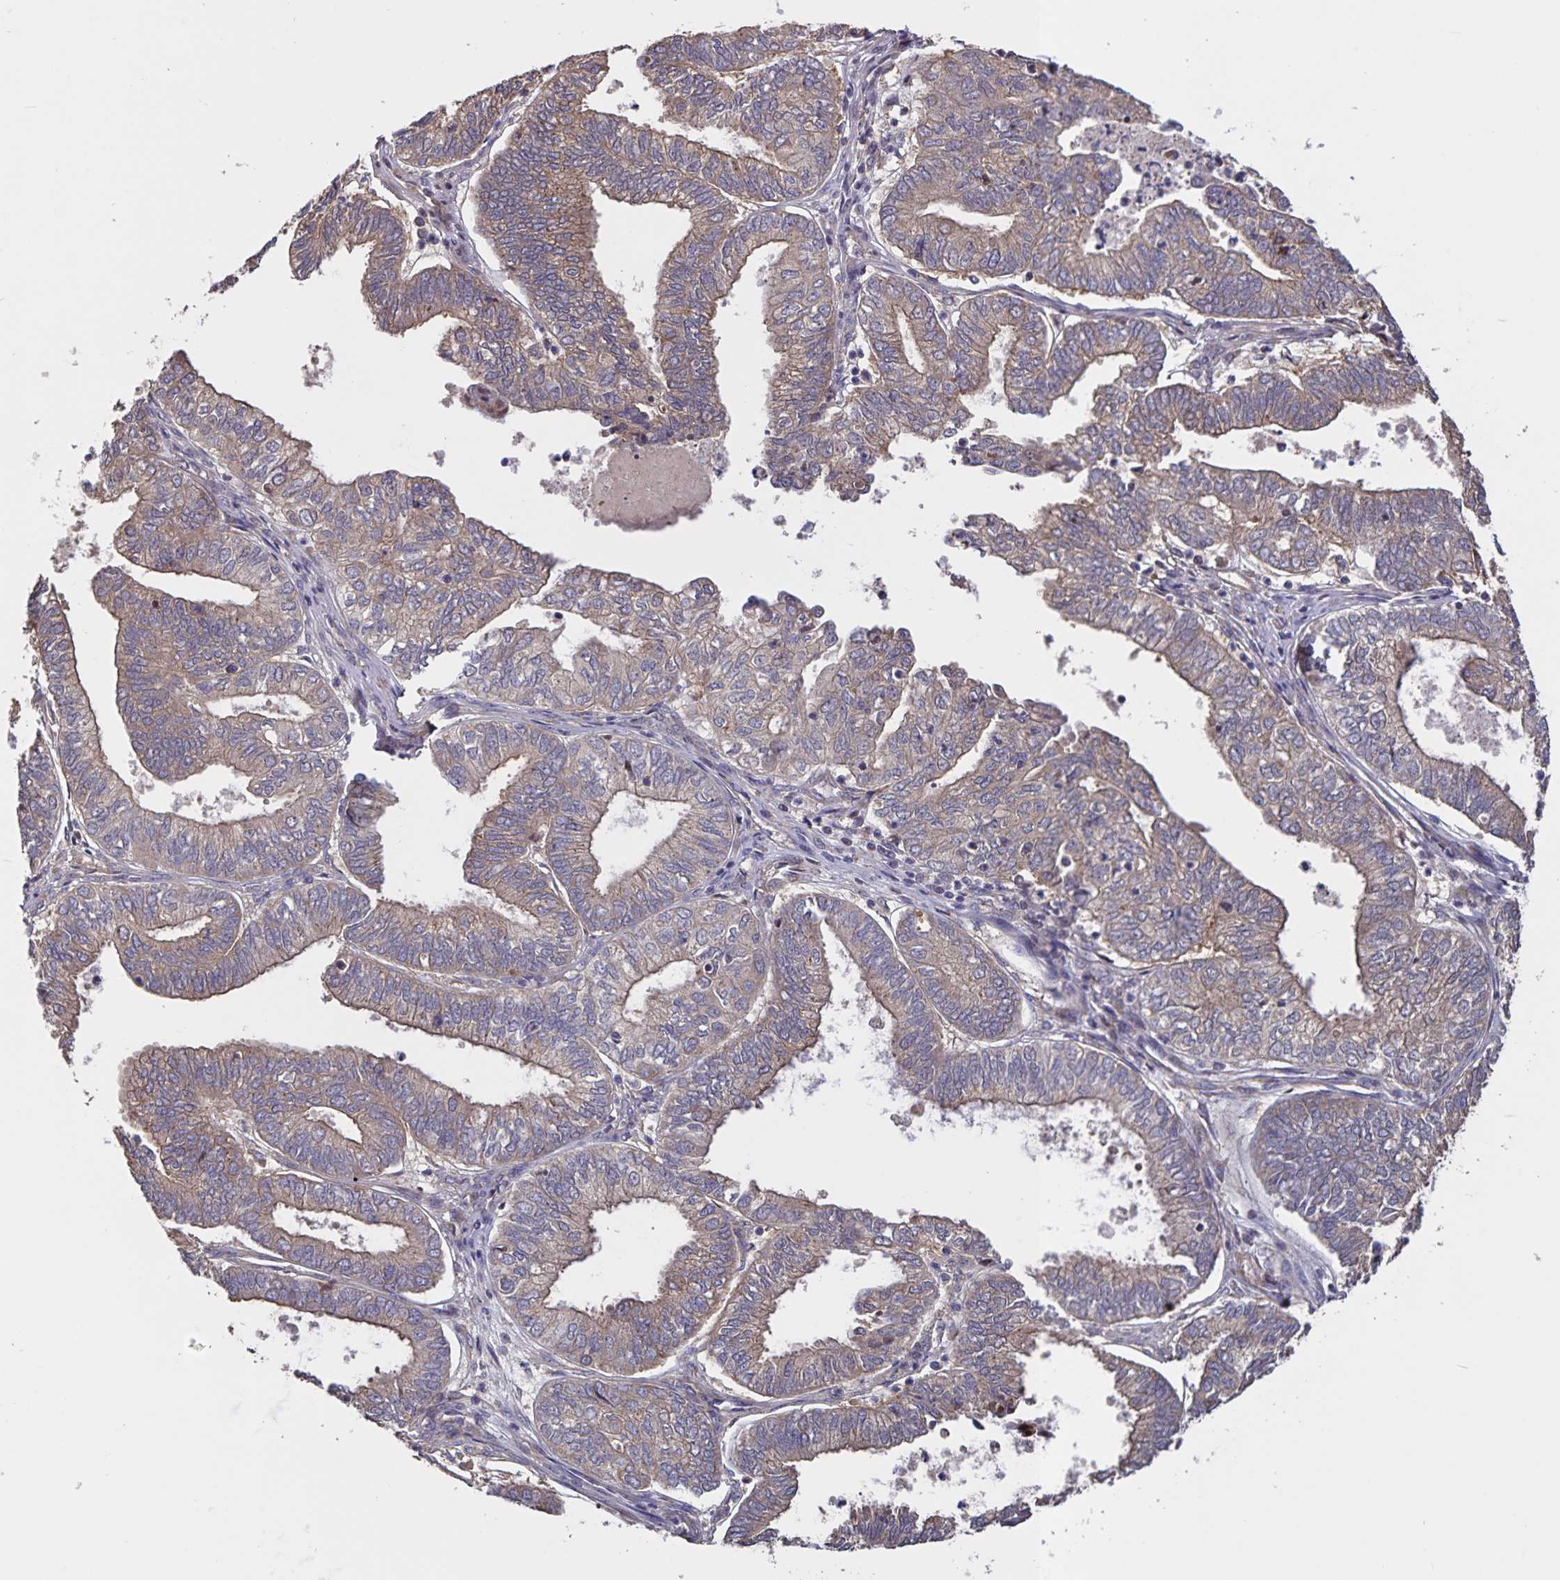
{"staining": {"intensity": "moderate", "quantity": "25%-75%", "location": "cytoplasmic/membranous"}, "tissue": "ovarian cancer", "cell_type": "Tumor cells", "image_type": "cancer", "snomed": [{"axis": "morphology", "description": "Carcinoma, endometroid"}, {"axis": "topography", "description": "Ovary"}], "caption": "Ovarian endometroid carcinoma stained with a protein marker demonstrates moderate staining in tumor cells.", "gene": "FBXL16", "patient": {"sex": "female", "age": 64}}